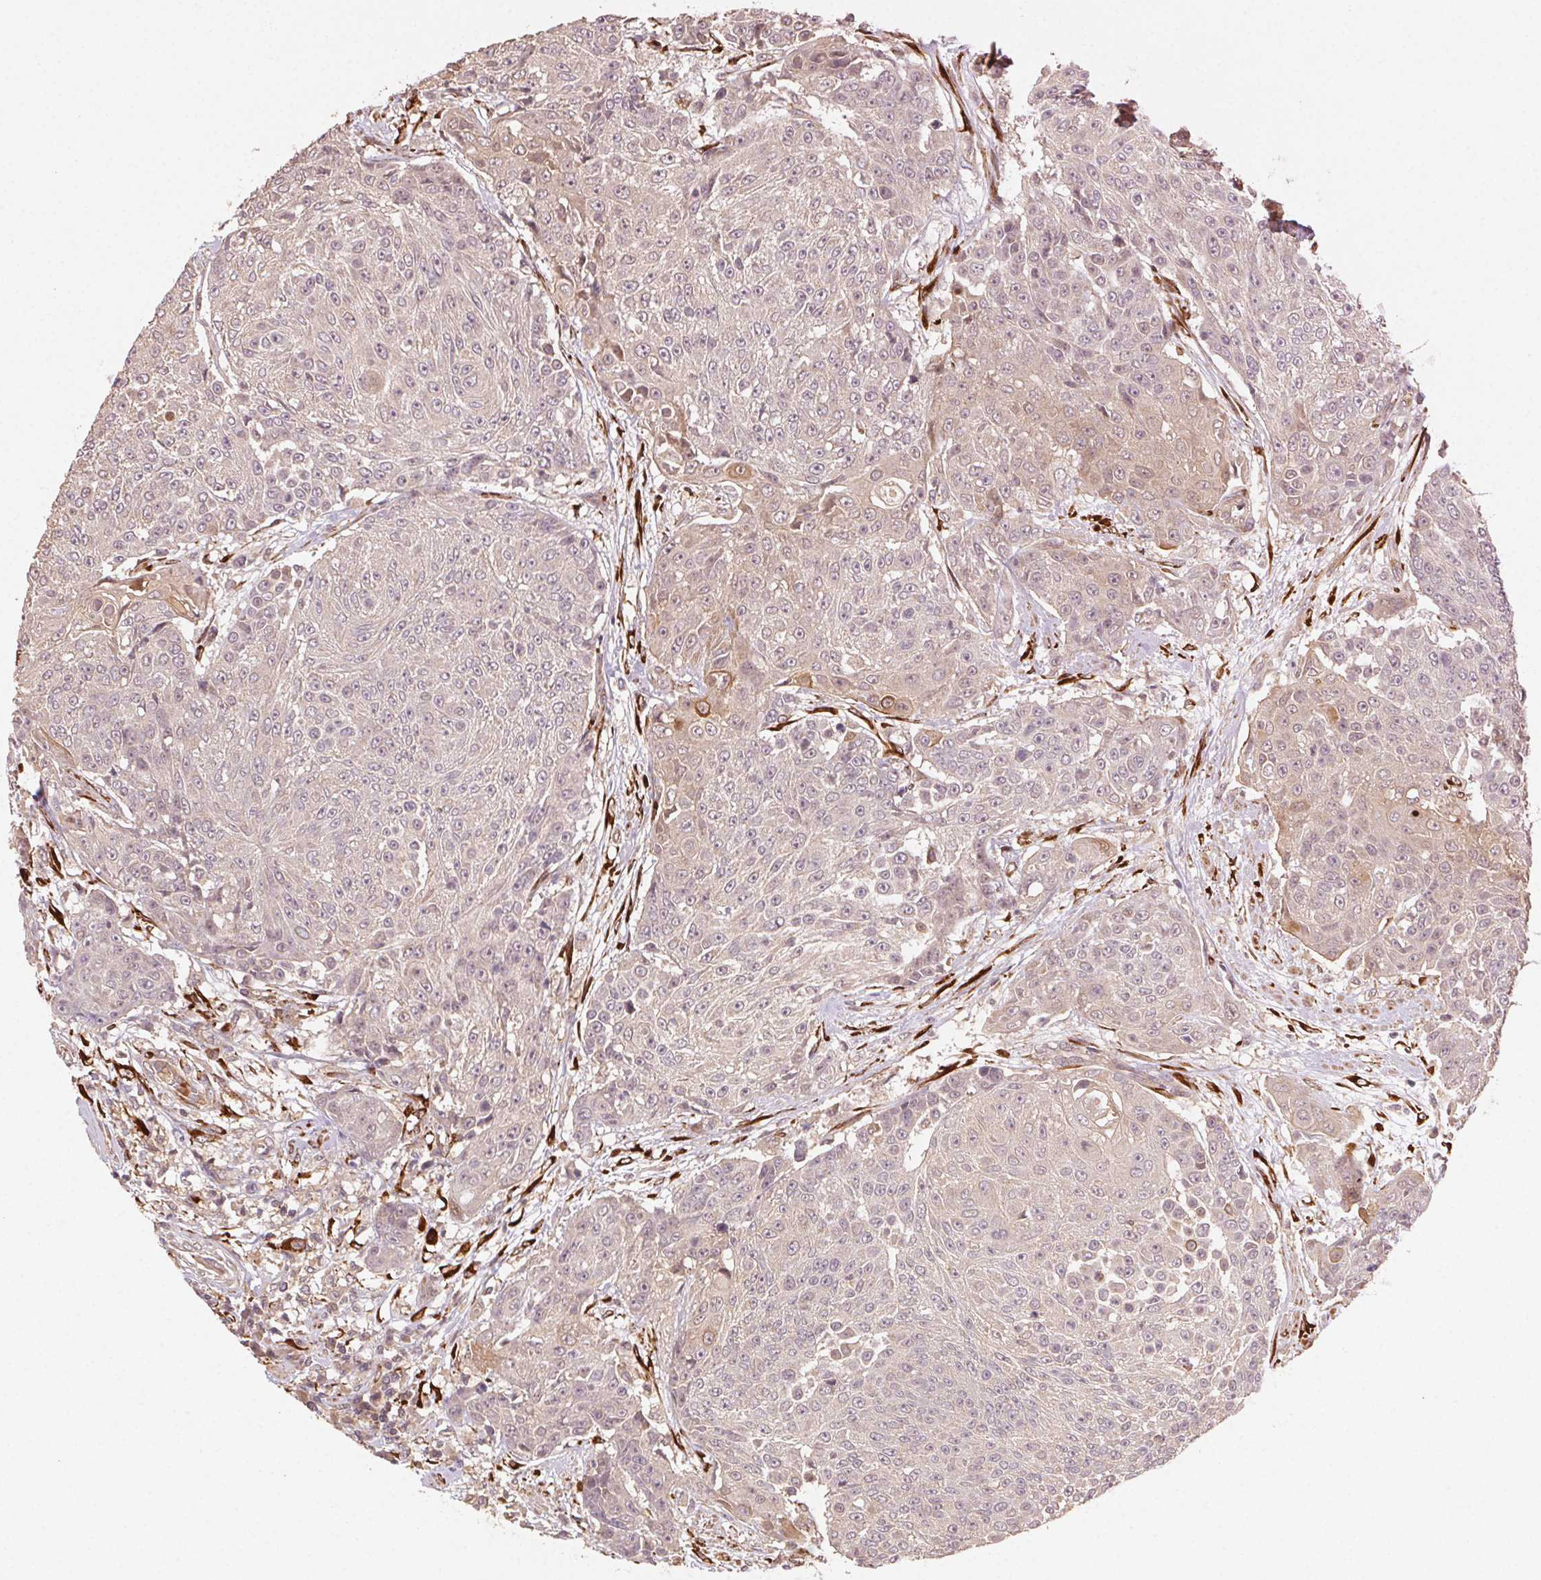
{"staining": {"intensity": "weak", "quantity": "25%-75%", "location": "cytoplasmic/membranous"}, "tissue": "urothelial cancer", "cell_type": "Tumor cells", "image_type": "cancer", "snomed": [{"axis": "morphology", "description": "Urothelial carcinoma, High grade"}, {"axis": "topography", "description": "Urinary bladder"}], "caption": "This image demonstrates immunohistochemistry staining of urothelial cancer, with low weak cytoplasmic/membranous expression in about 25%-75% of tumor cells.", "gene": "KLHL15", "patient": {"sex": "female", "age": 63}}